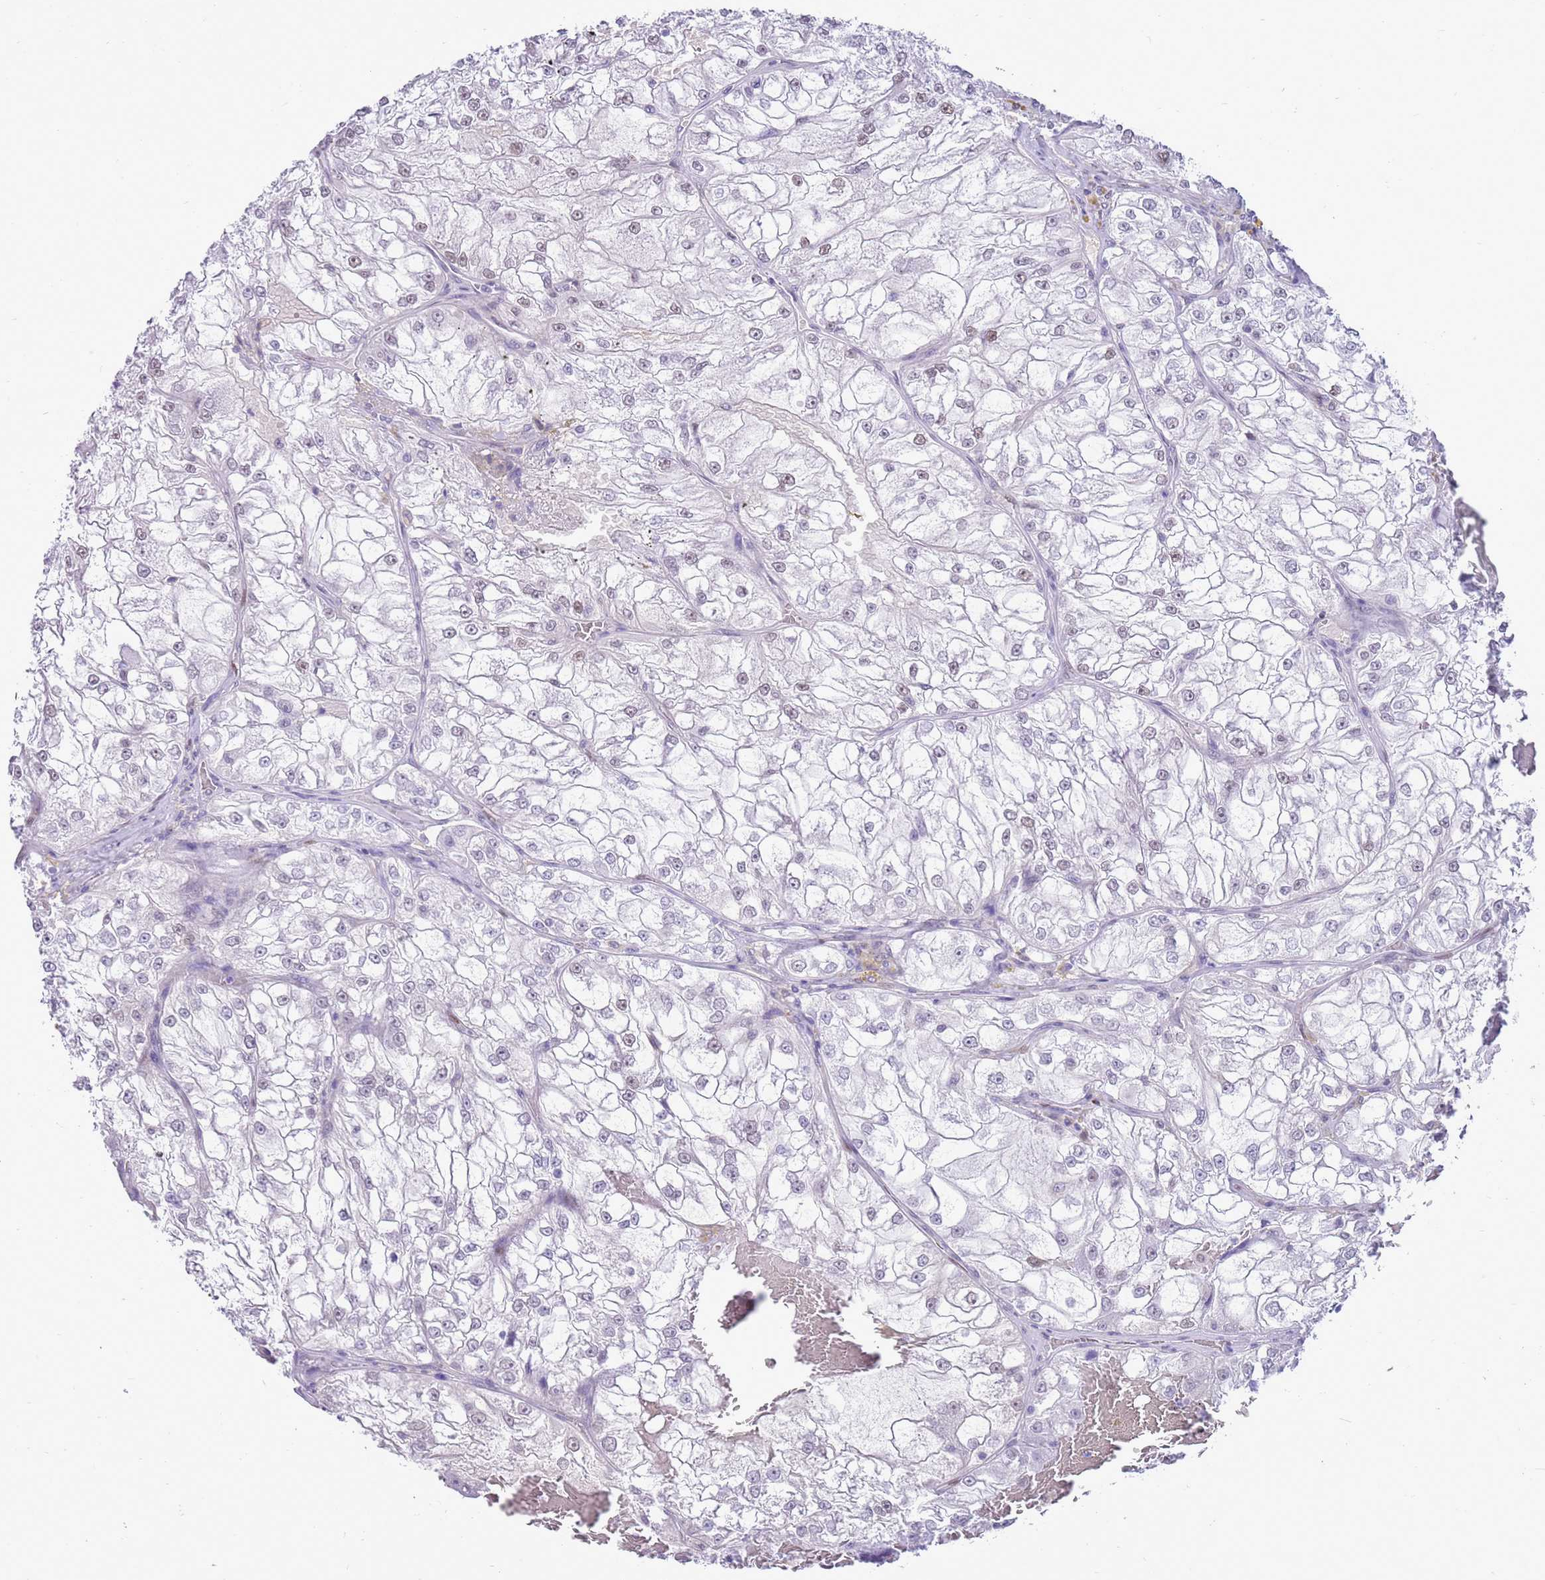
{"staining": {"intensity": "negative", "quantity": "none", "location": "none"}, "tissue": "renal cancer", "cell_type": "Tumor cells", "image_type": "cancer", "snomed": [{"axis": "morphology", "description": "Adenocarcinoma, NOS"}, {"axis": "topography", "description": "Kidney"}], "caption": "A photomicrograph of adenocarcinoma (renal) stained for a protein displays no brown staining in tumor cells.", "gene": "DDI2", "patient": {"sex": "female", "age": 72}}